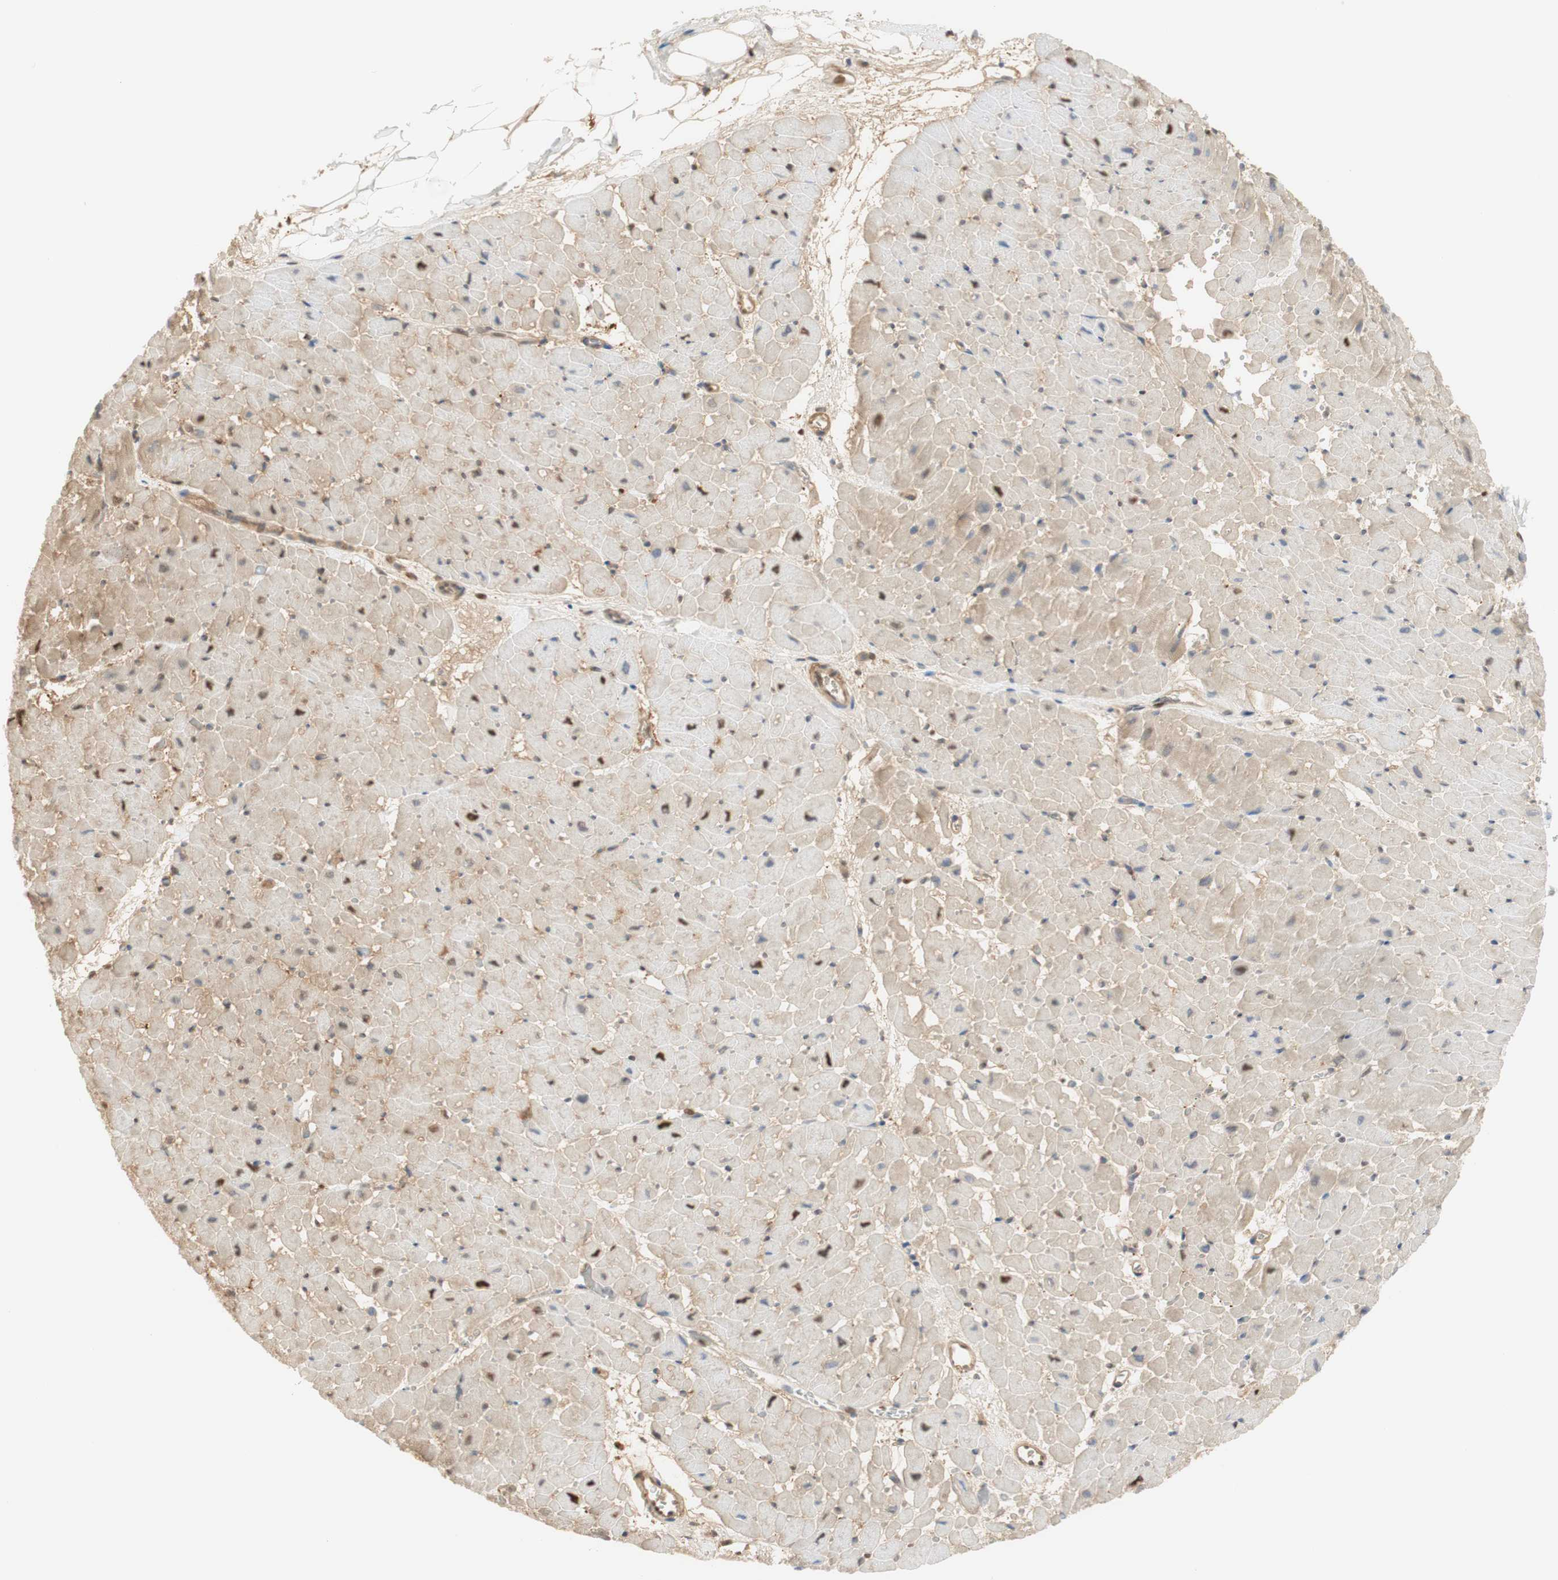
{"staining": {"intensity": "weak", "quantity": "25%-75%", "location": "cytoplasmic/membranous,nuclear"}, "tissue": "heart muscle", "cell_type": "Cardiomyocytes", "image_type": "normal", "snomed": [{"axis": "morphology", "description": "Normal tissue, NOS"}, {"axis": "topography", "description": "Heart"}], "caption": "Benign heart muscle reveals weak cytoplasmic/membranous,nuclear staining in approximately 25%-75% of cardiomyocytes, visualized by immunohistochemistry.", "gene": "NAP1L4", "patient": {"sex": "male", "age": 45}}